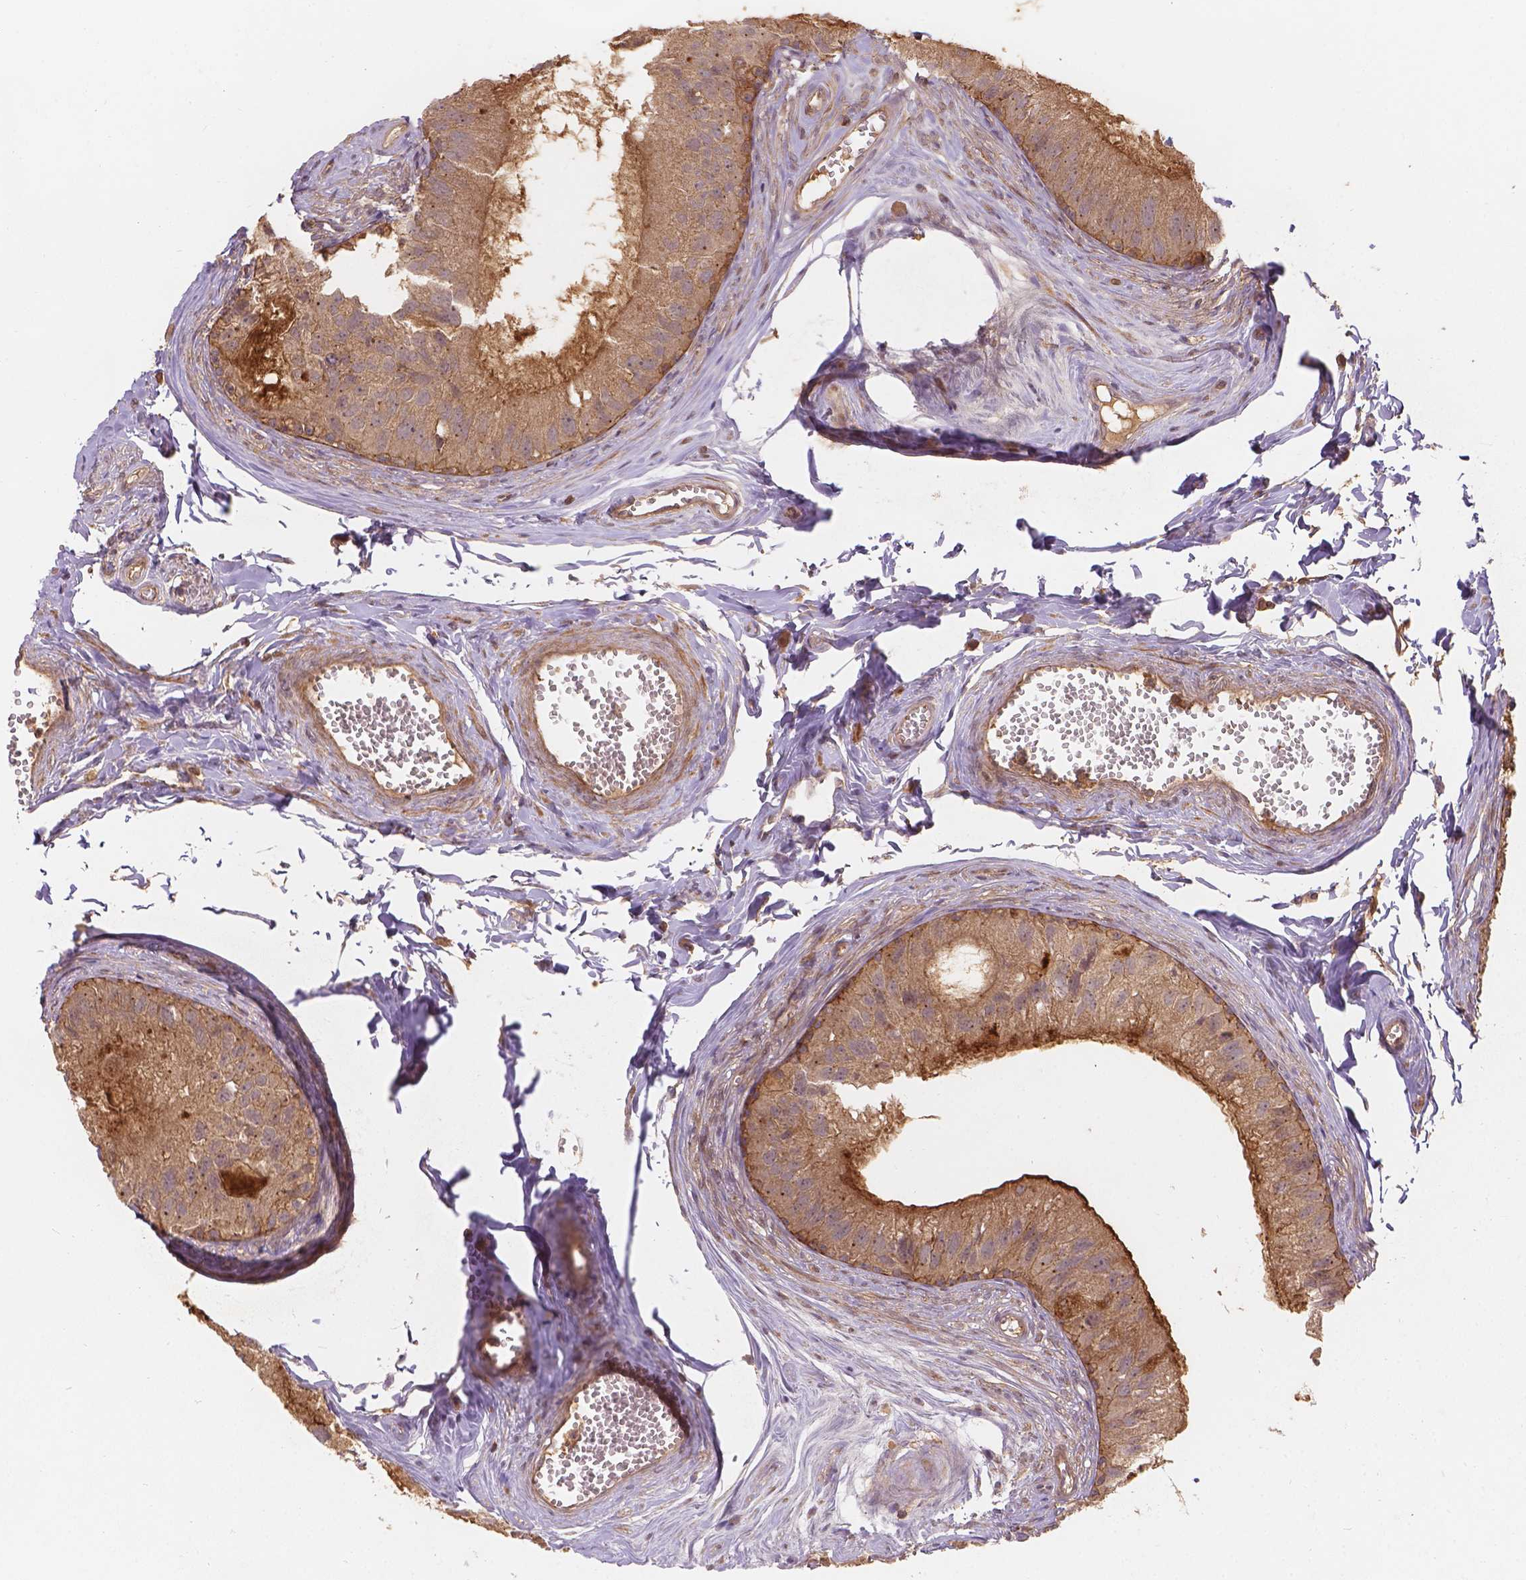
{"staining": {"intensity": "moderate", "quantity": ">75%", "location": "cytoplasmic/membranous"}, "tissue": "epididymis", "cell_type": "Glandular cells", "image_type": "normal", "snomed": [{"axis": "morphology", "description": "Normal tissue, NOS"}, {"axis": "topography", "description": "Epididymis"}], "caption": "This photomicrograph displays immunohistochemistry (IHC) staining of benign human epididymis, with medium moderate cytoplasmic/membranous expression in about >75% of glandular cells.", "gene": "XPR1", "patient": {"sex": "male", "age": 45}}